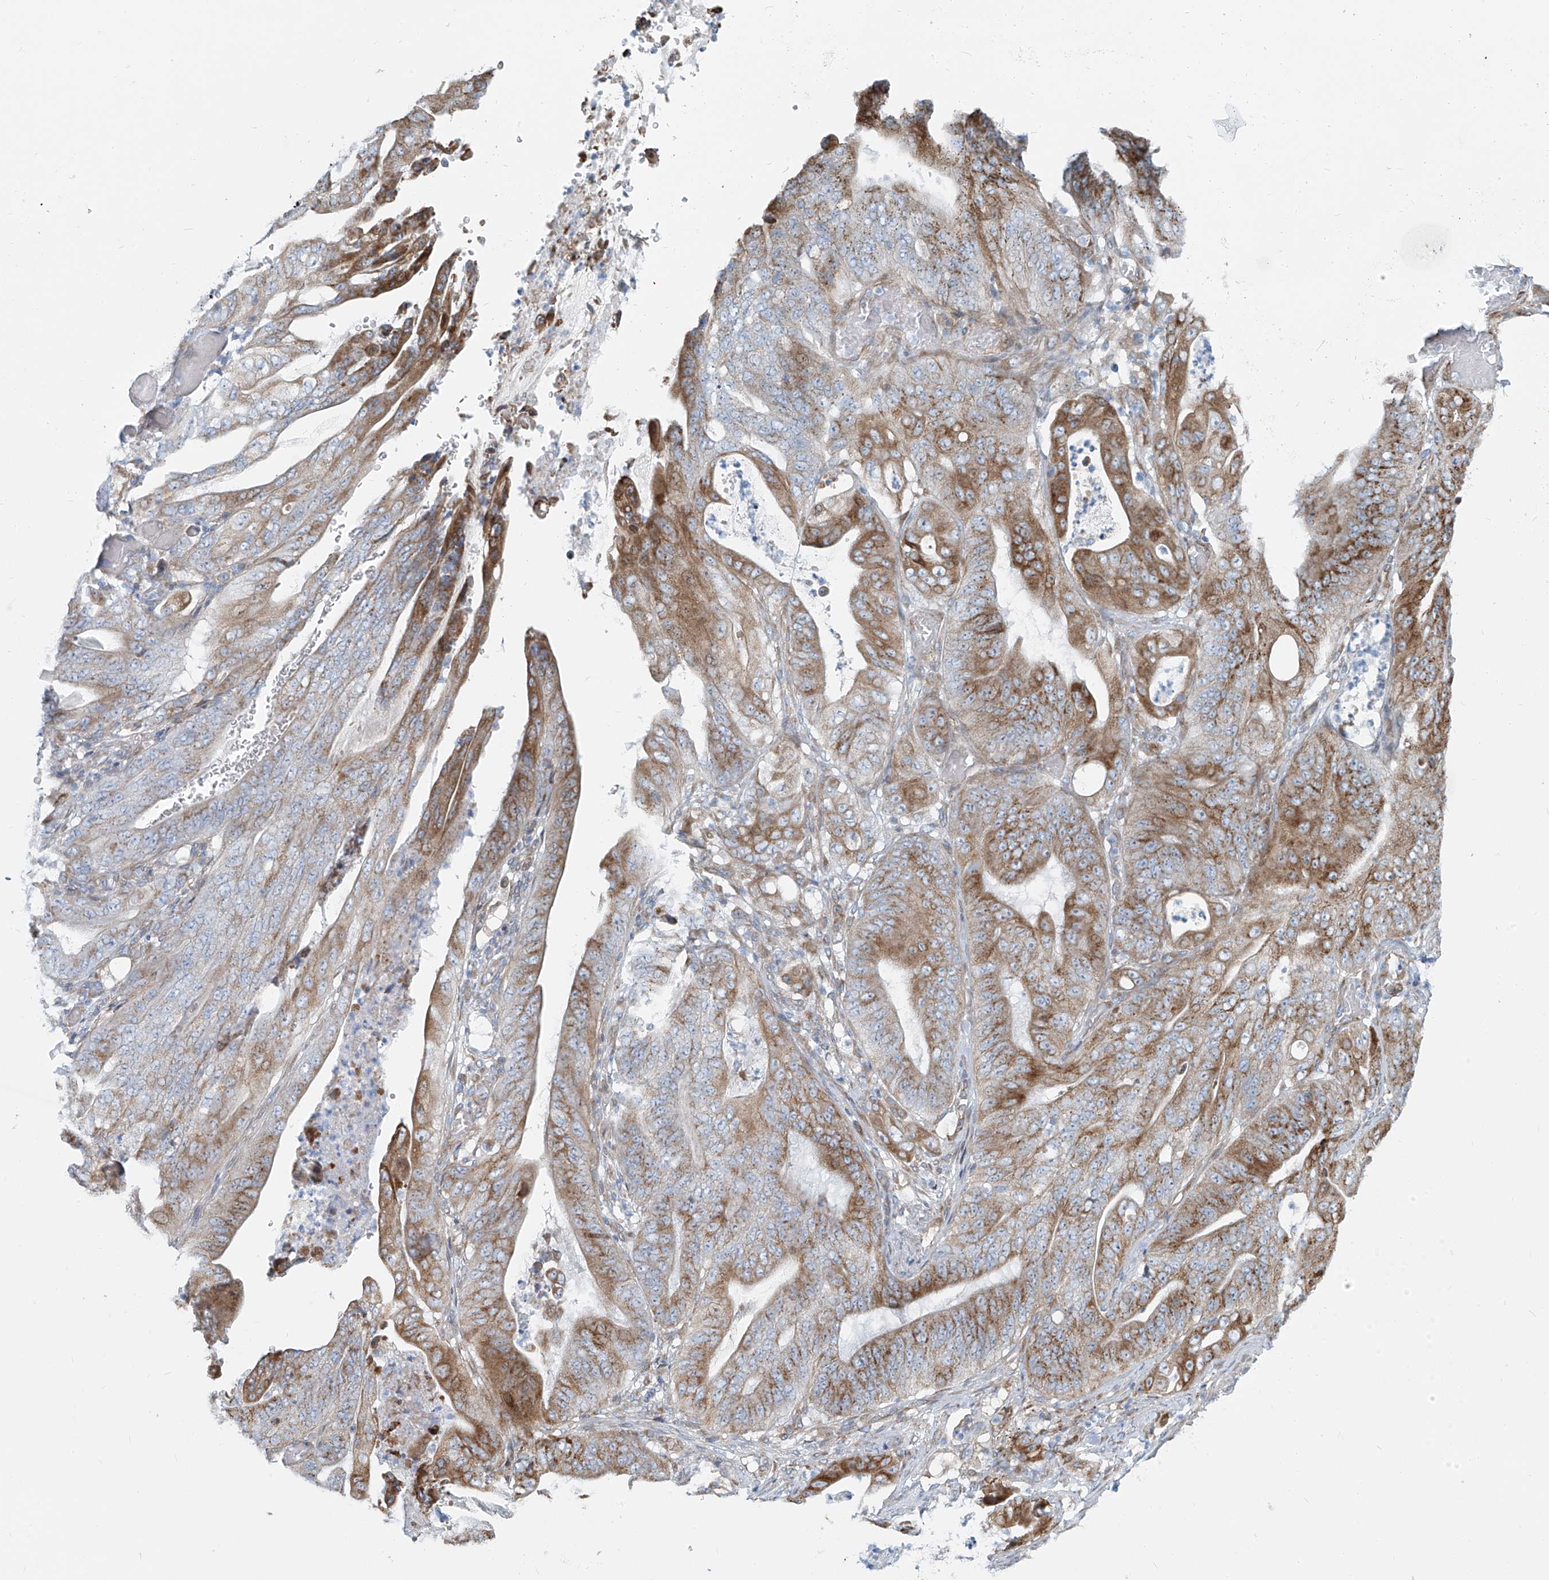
{"staining": {"intensity": "moderate", "quantity": "25%-75%", "location": "cytoplasmic/membranous"}, "tissue": "stomach cancer", "cell_type": "Tumor cells", "image_type": "cancer", "snomed": [{"axis": "morphology", "description": "Adenocarcinoma, NOS"}, {"axis": "topography", "description": "Stomach"}], "caption": "This is an image of immunohistochemistry staining of stomach adenocarcinoma, which shows moderate positivity in the cytoplasmic/membranous of tumor cells.", "gene": "HIC2", "patient": {"sex": "female", "age": 73}}